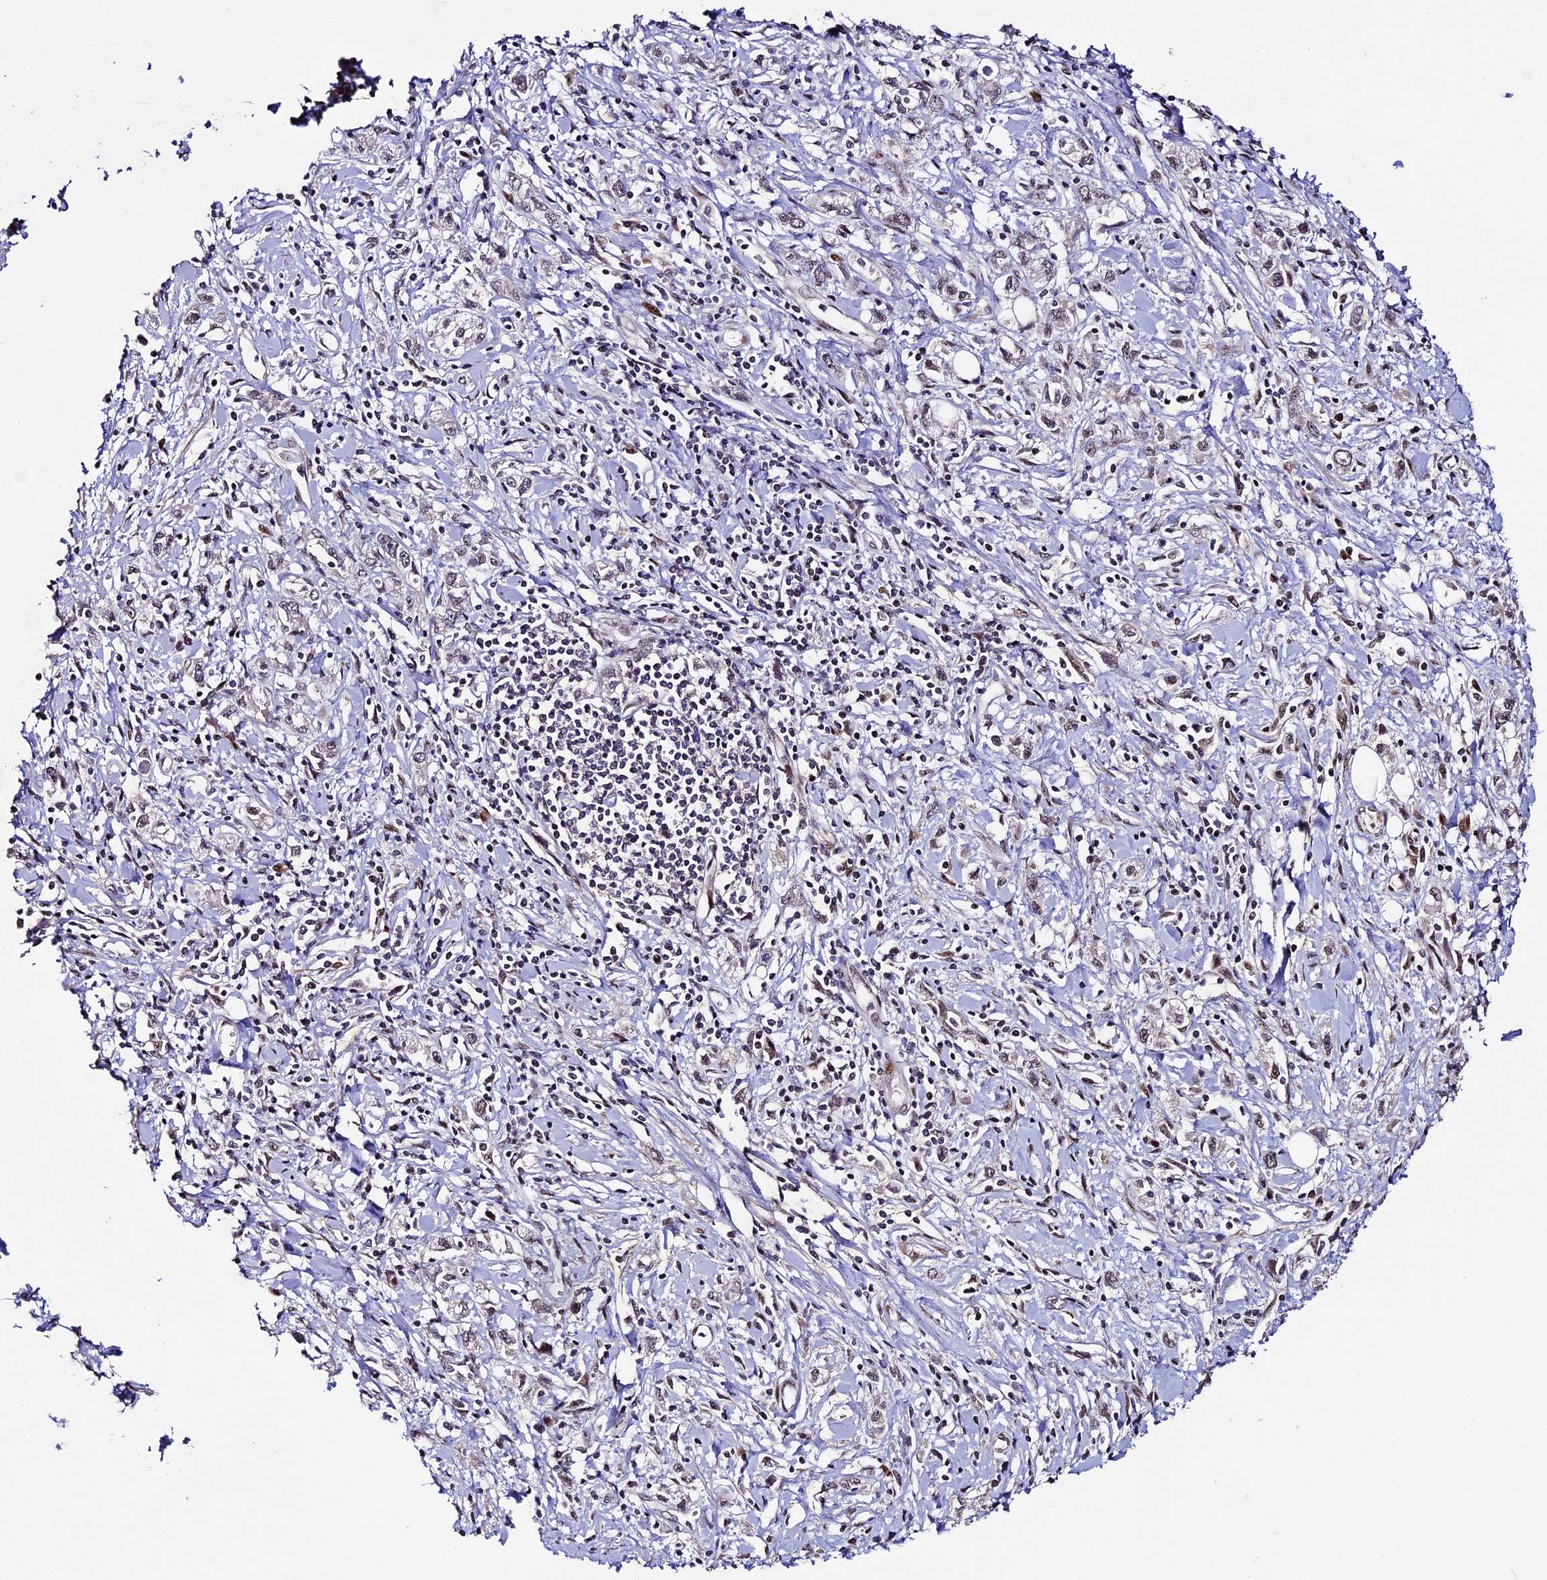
{"staining": {"intensity": "weak", "quantity": "25%-75%", "location": "nuclear"}, "tissue": "stomach cancer", "cell_type": "Tumor cells", "image_type": "cancer", "snomed": [{"axis": "morphology", "description": "Adenocarcinoma, NOS"}, {"axis": "topography", "description": "Stomach"}], "caption": "Immunohistochemical staining of adenocarcinoma (stomach) shows weak nuclear protein expression in about 25%-75% of tumor cells. The protein of interest is shown in brown color, while the nuclei are stained blue.", "gene": "TCP11L2", "patient": {"sex": "female", "age": 76}}